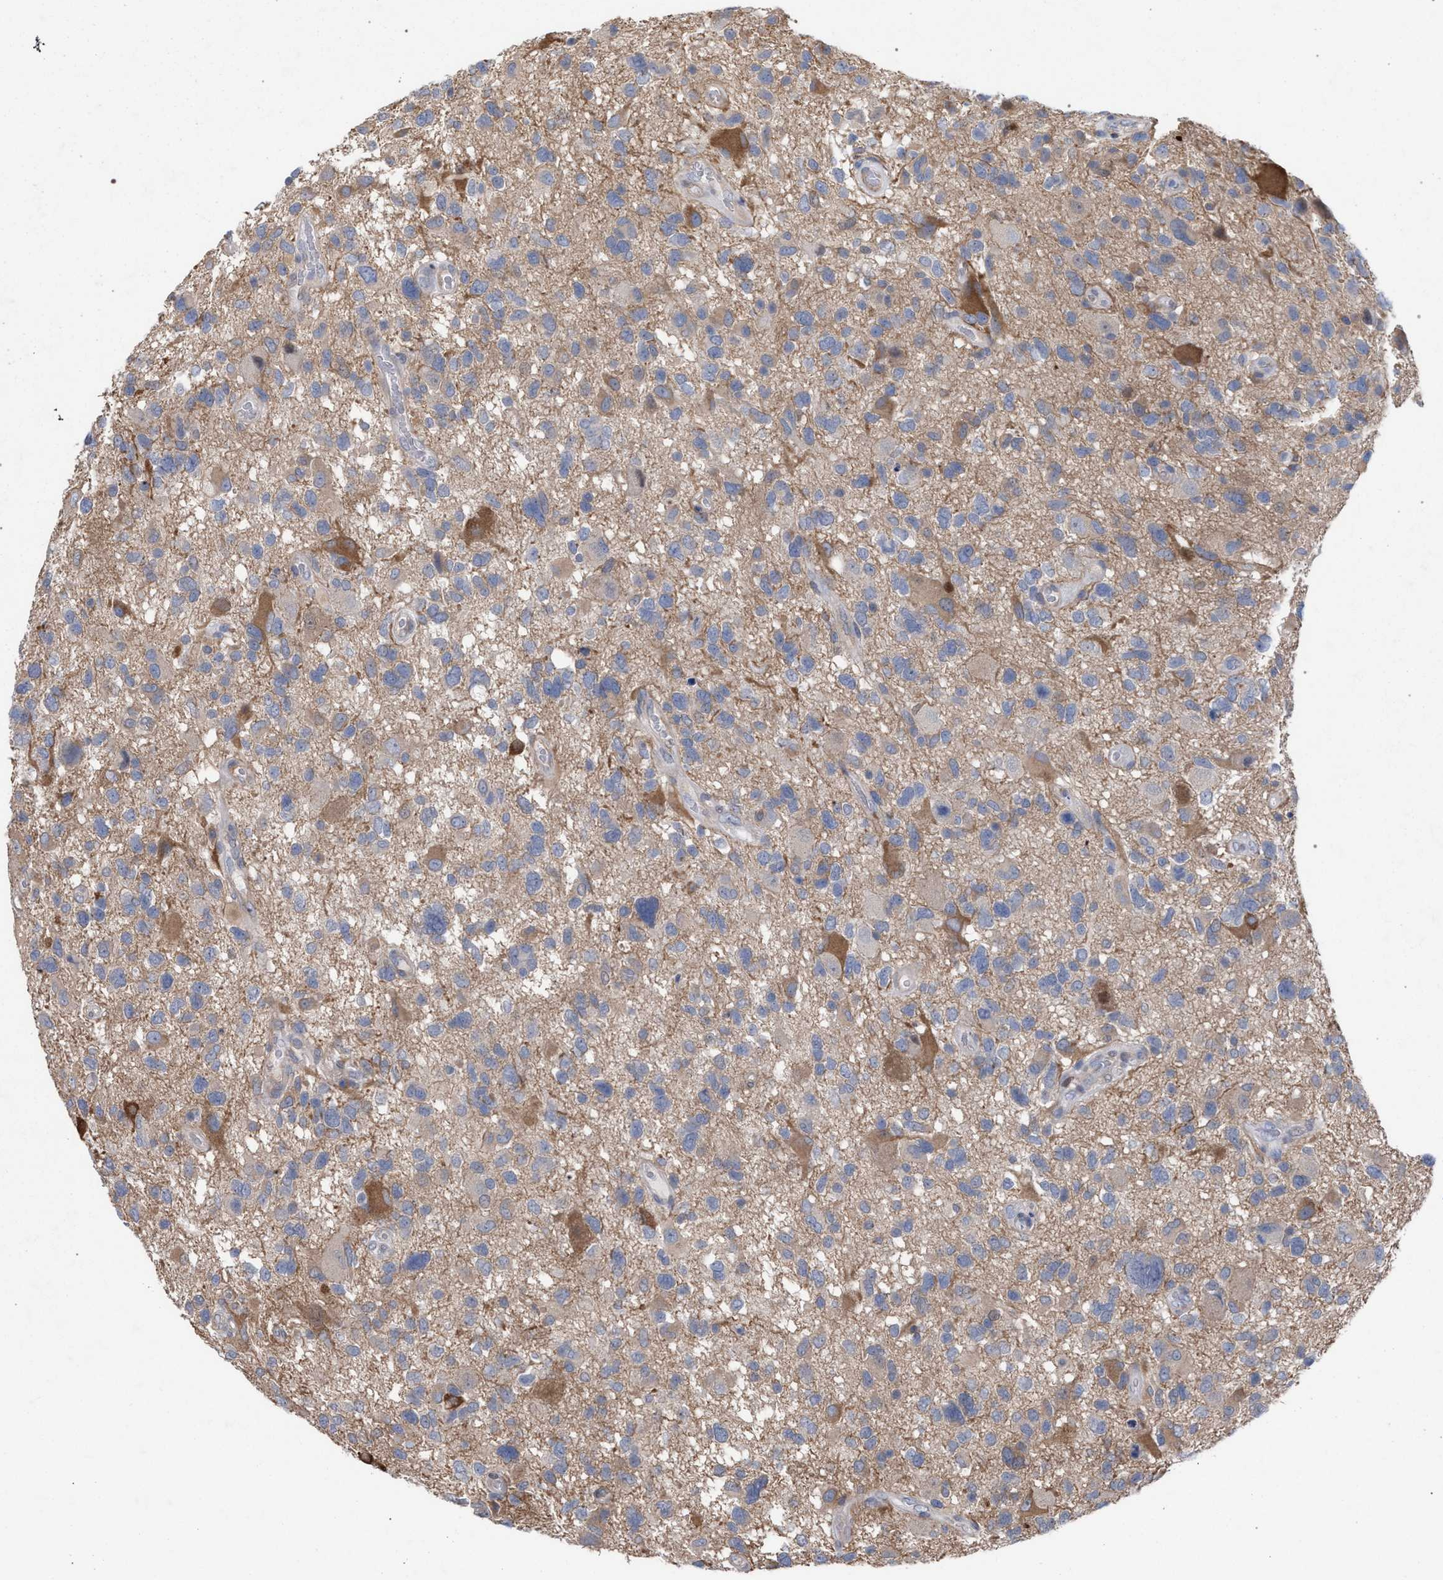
{"staining": {"intensity": "moderate", "quantity": "<25%", "location": "cytoplasmic/membranous"}, "tissue": "glioma", "cell_type": "Tumor cells", "image_type": "cancer", "snomed": [{"axis": "morphology", "description": "Glioma, malignant, High grade"}, {"axis": "topography", "description": "Brain"}], "caption": "Immunohistochemical staining of human glioma demonstrates low levels of moderate cytoplasmic/membranous protein expression in about <25% of tumor cells.", "gene": "FHOD3", "patient": {"sex": "male", "age": 33}}